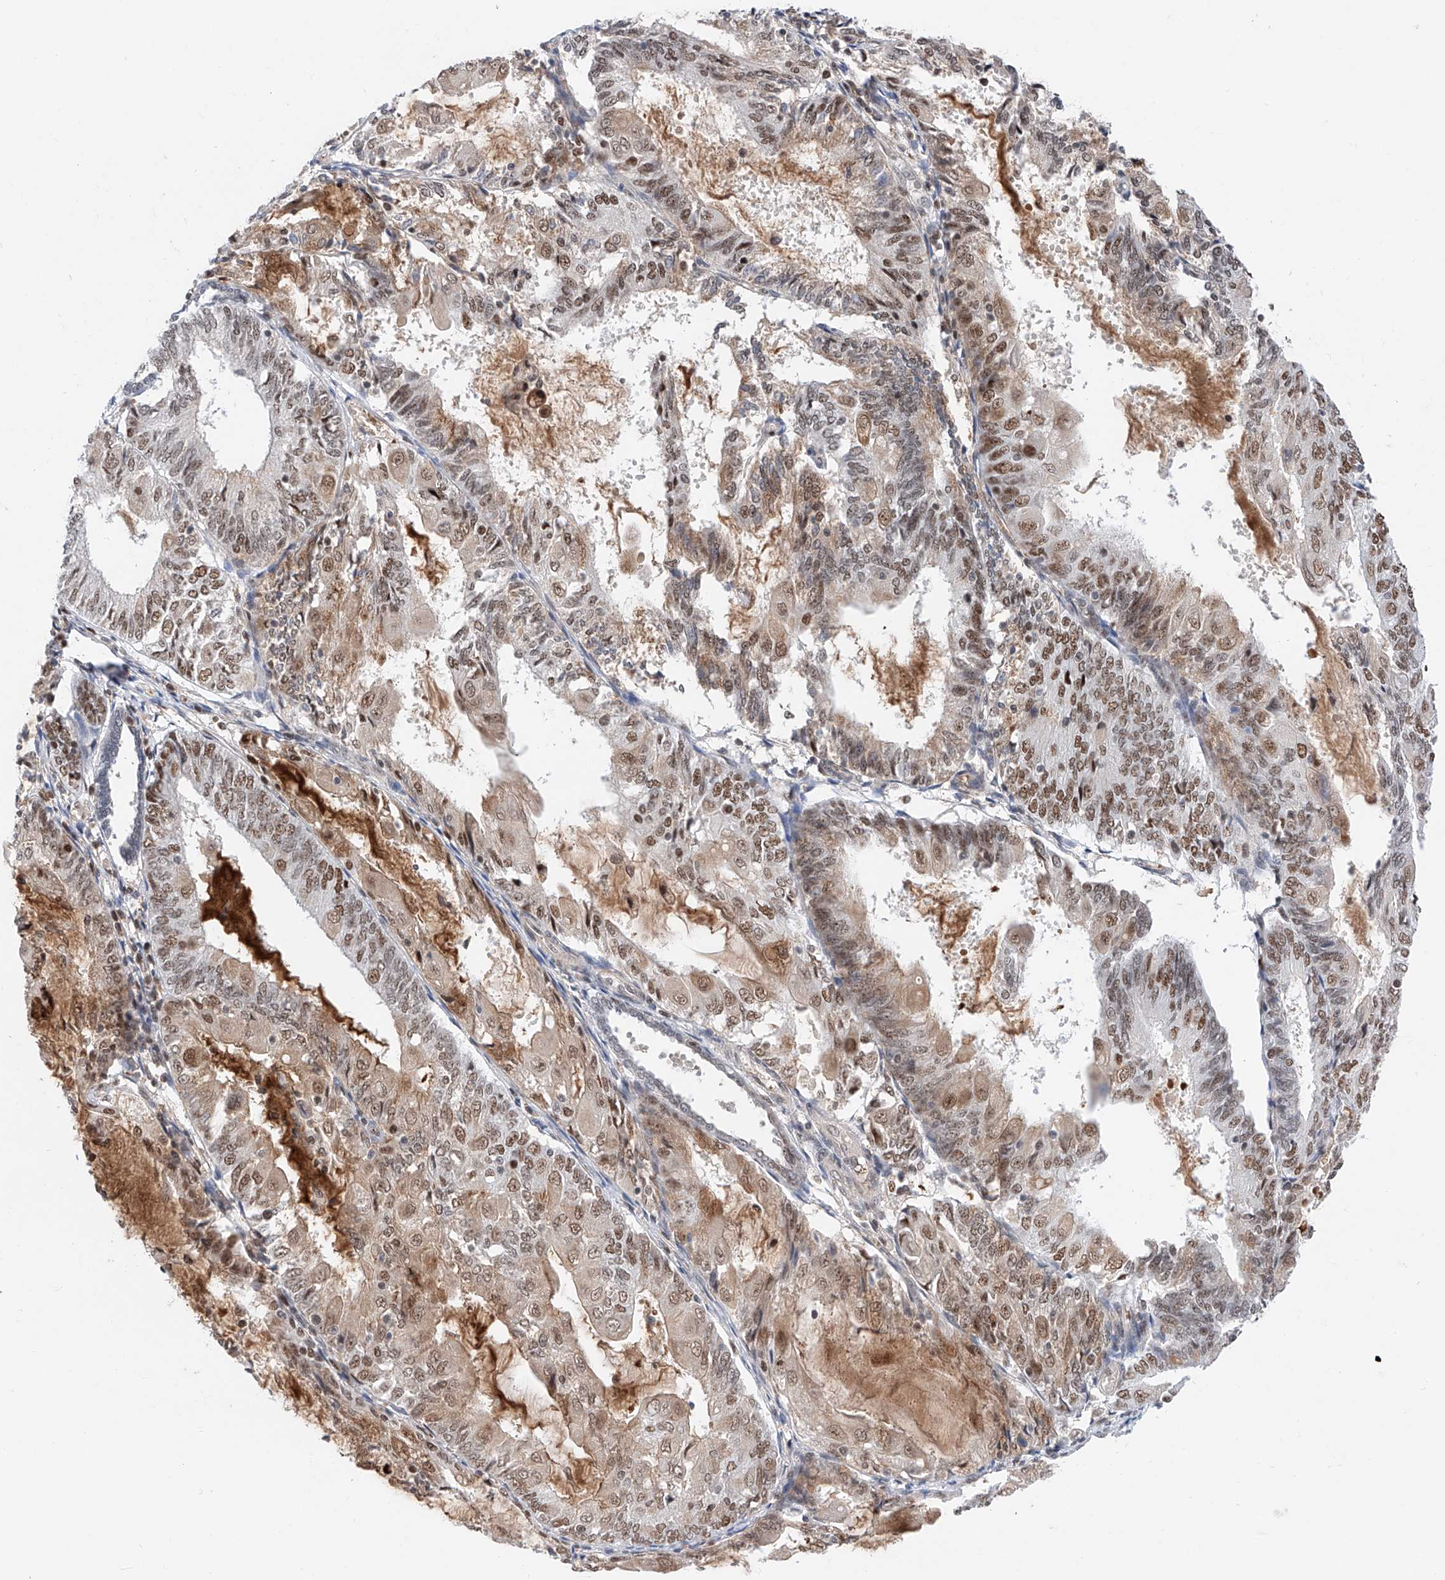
{"staining": {"intensity": "moderate", "quantity": ">75%", "location": "cytoplasmic/membranous,nuclear"}, "tissue": "endometrial cancer", "cell_type": "Tumor cells", "image_type": "cancer", "snomed": [{"axis": "morphology", "description": "Adenocarcinoma, NOS"}, {"axis": "topography", "description": "Endometrium"}], "caption": "IHC image of human endometrial cancer stained for a protein (brown), which reveals medium levels of moderate cytoplasmic/membranous and nuclear staining in approximately >75% of tumor cells.", "gene": "SNRNP200", "patient": {"sex": "female", "age": 81}}